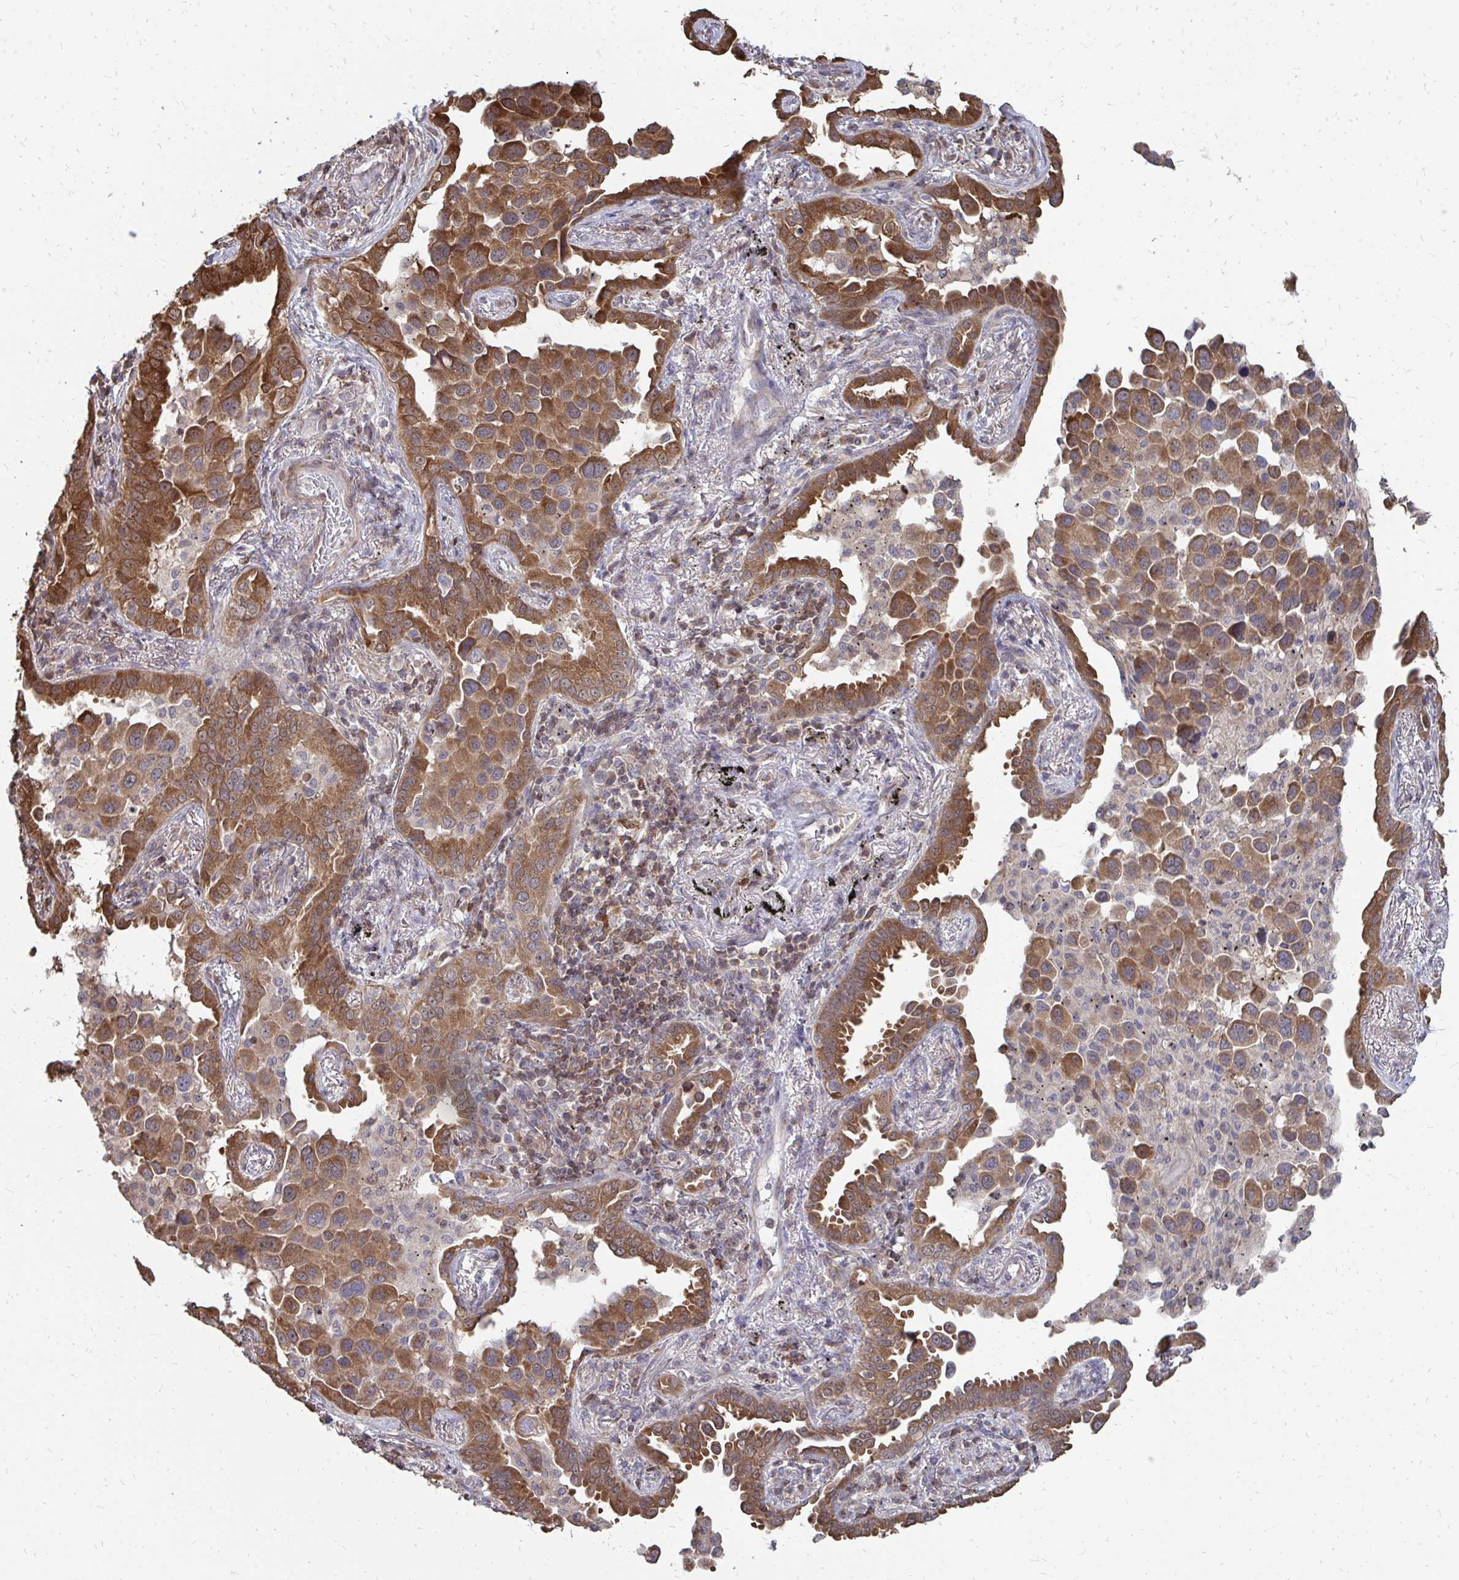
{"staining": {"intensity": "moderate", "quantity": ">75%", "location": "cytoplasmic/membranous"}, "tissue": "lung cancer", "cell_type": "Tumor cells", "image_type": "cancer", "snomed": [{"axis": "morphology", "description": "Adenocarcinoma, NOS"}, {"axis": "topography", "description": "Lung"}], "caption": "Lung cancer stained with immunohistochemistry (IHC) reveals moderate cytoplasmic/membranous positivity in about >75% of tumor cells. (DAB (3,3'-diaminobenzidine) IHC, brown staining for protein, blue staining for nuclei).", "gene": "DNAJA2", "patient": {"sex": "male", "age": 67}}